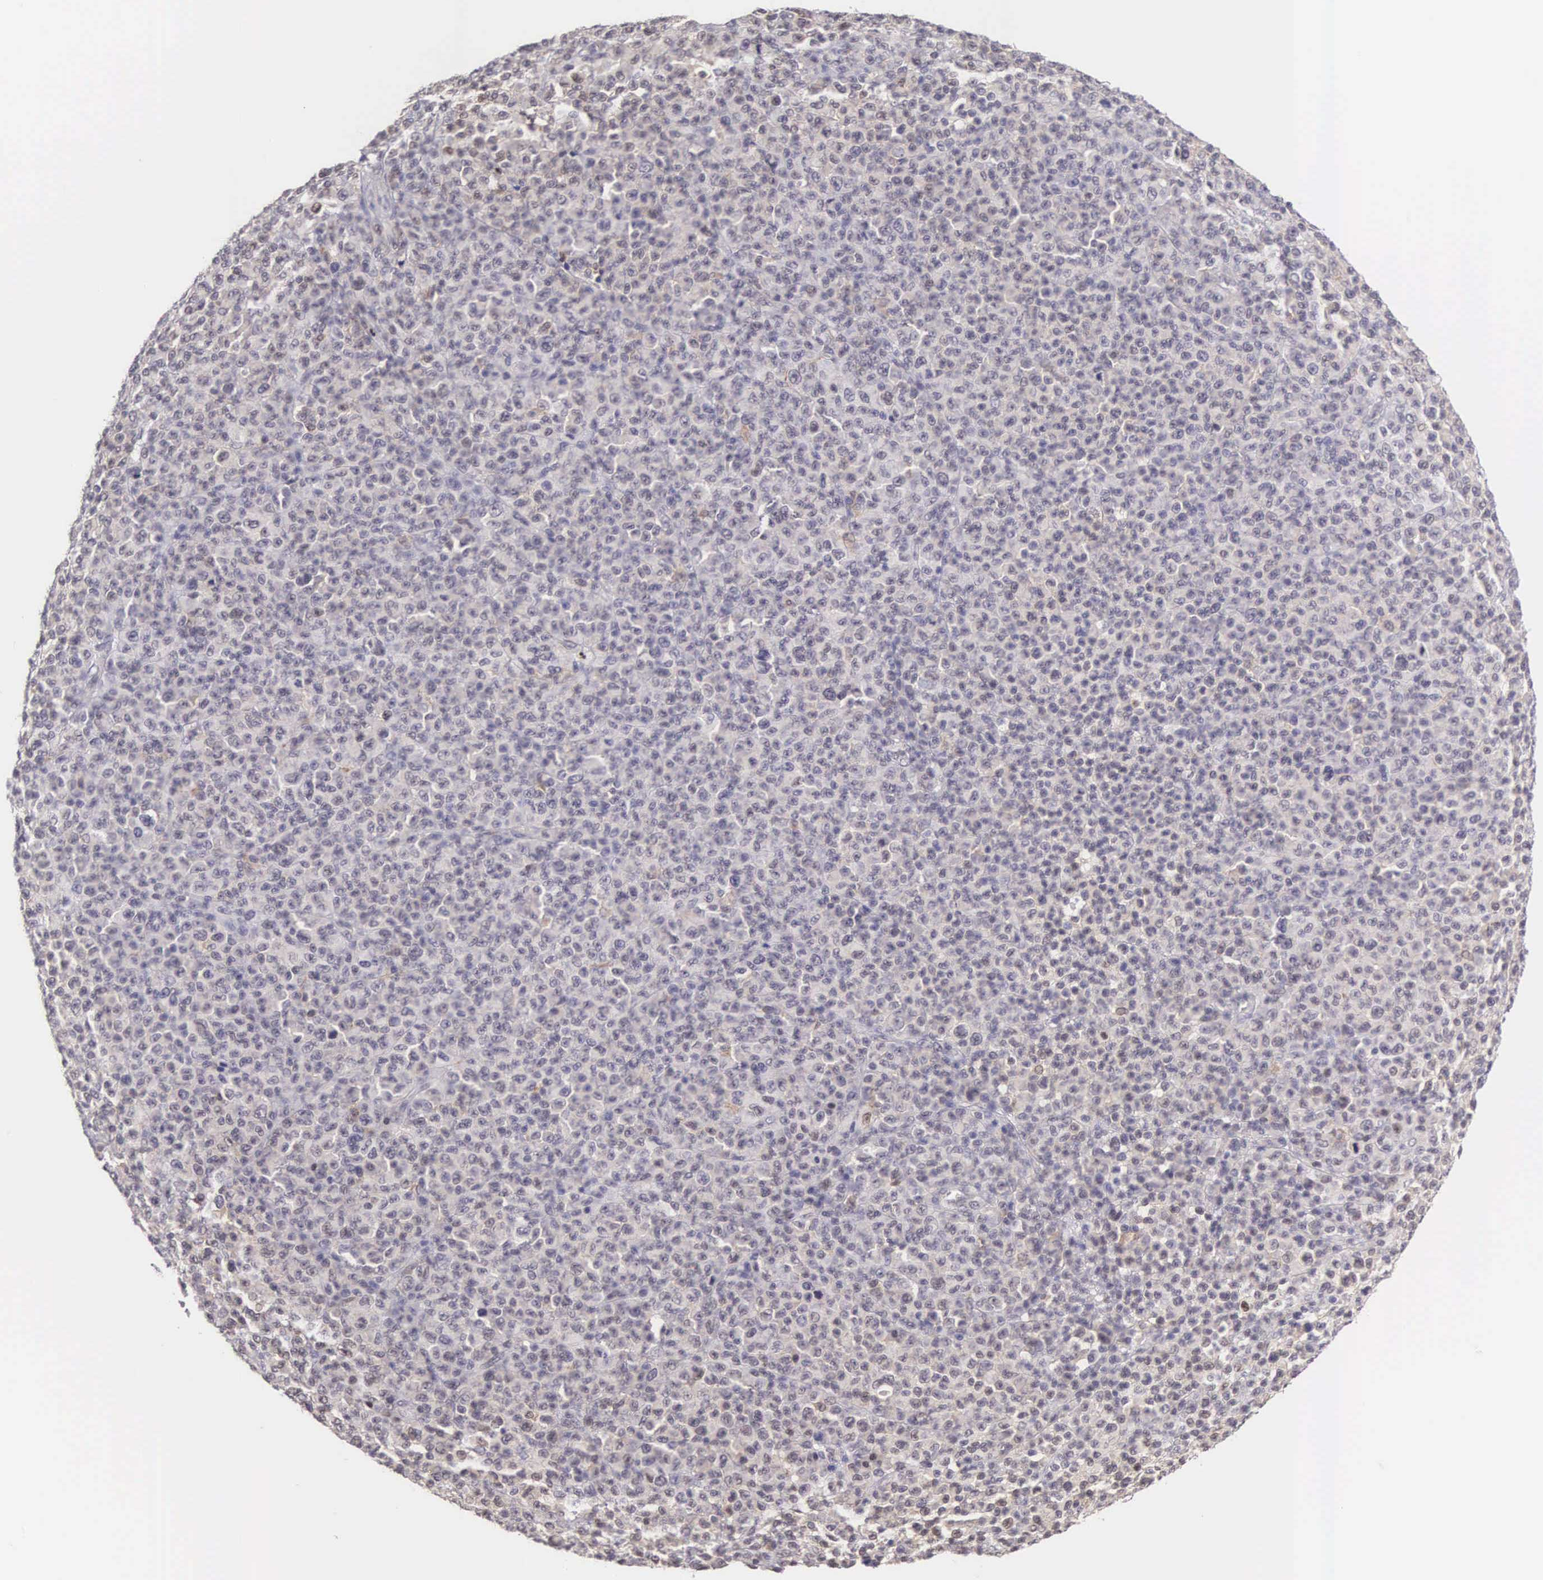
{"staining": {"intensity": "weak", "quantity": "<25%", "location": "nuclear"}, "tissue": "melanoma", "cell_type": "Tumor cells", "image_type": "cancer", "snomed": [{"axis": "morphology", "description": "Malignant melanoma, Metastatic site"}, {"axis": "topography", "description": "Skin"}], "caption": "The image demonstrates no significant expression in tumor cells of melanoma. Nuclei are stained in blue.", "gene": "GRK3", "patient": {"sex": "male", "age": 32}}